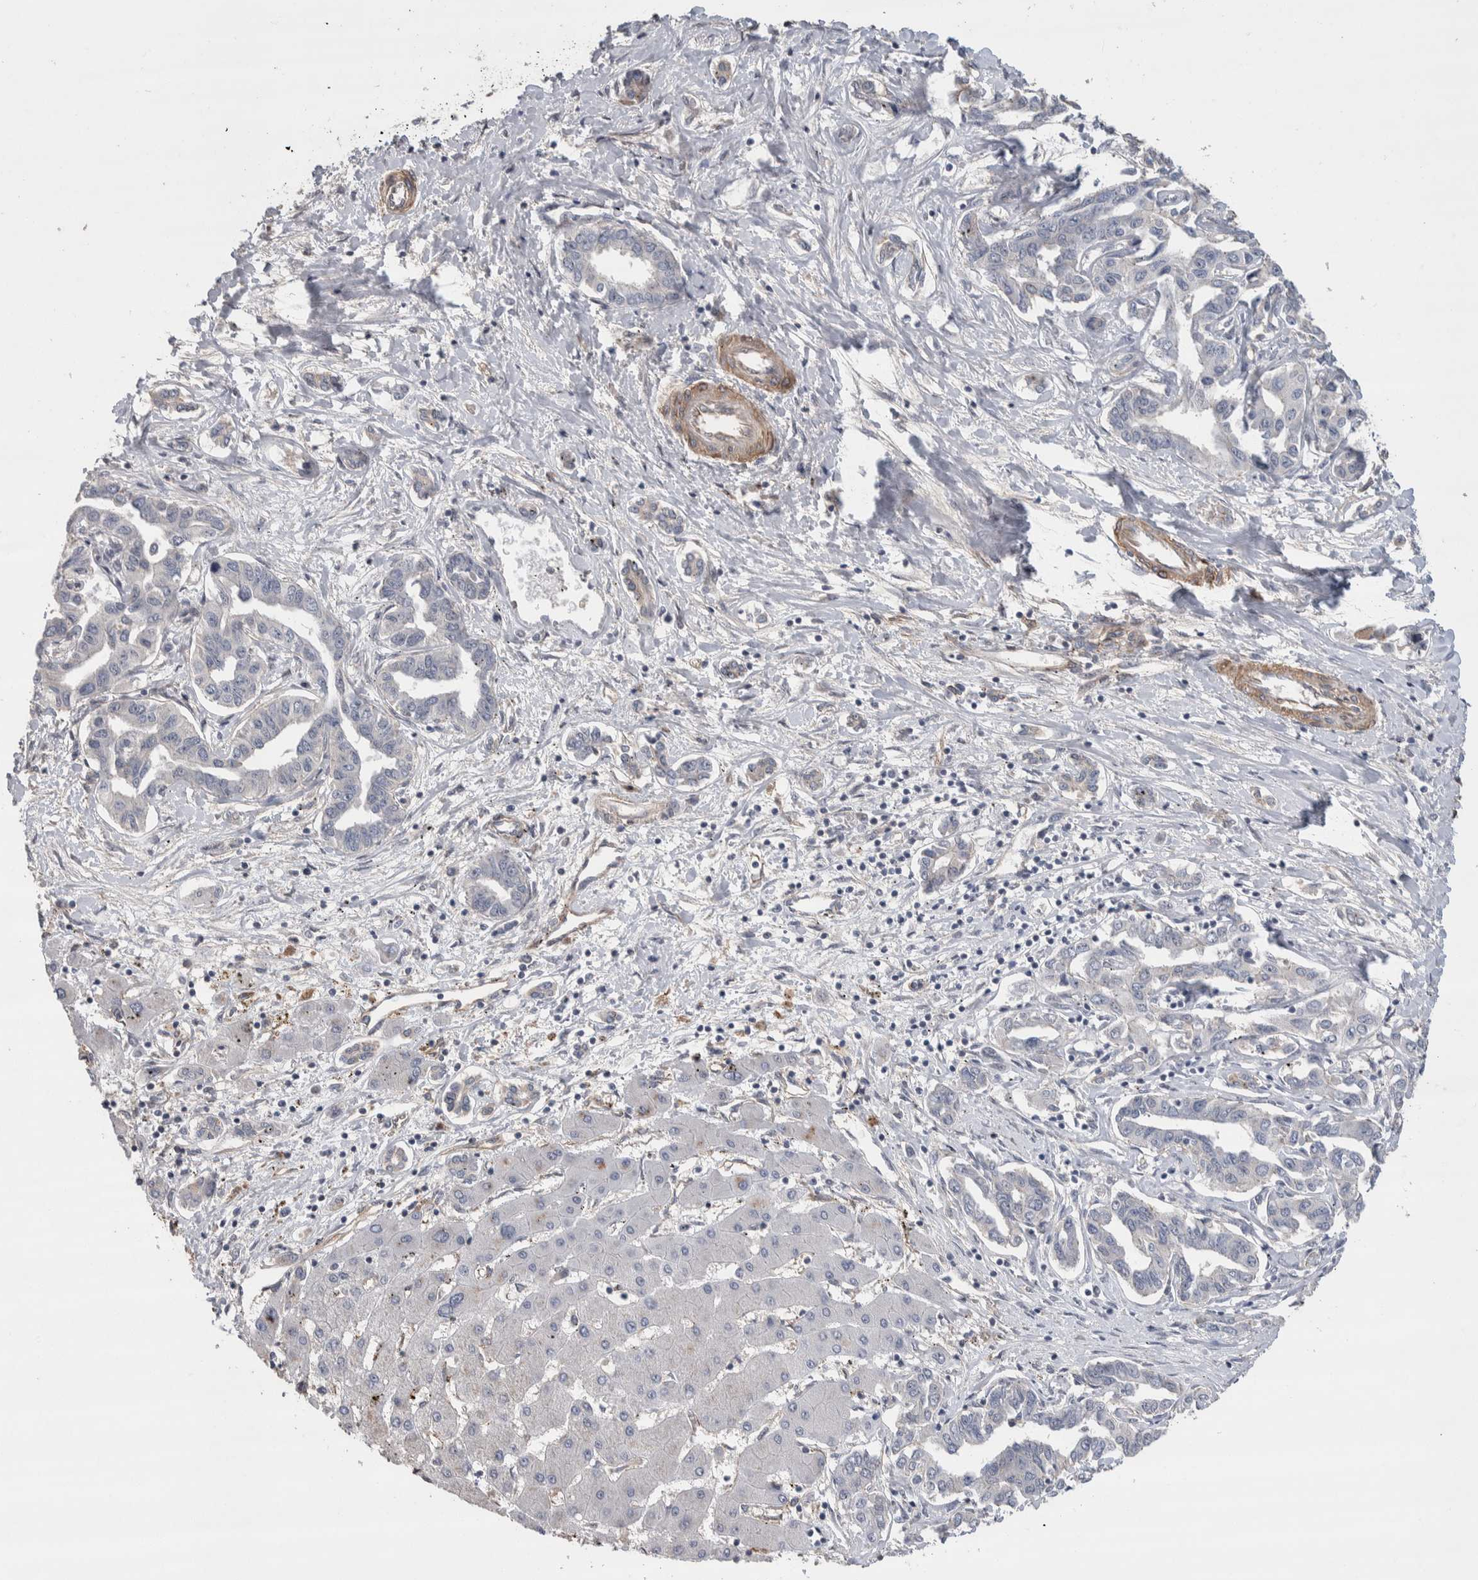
{"staining": {"intensity": "negative", "quantity": "none", "location": "none"}, "tissue": "liver cancer", "cell_type": "Tumor cells", "image_type": "cancer", "snomed": [{"axis": "morphology", "description": "Cholangiocarcinoma"}, {"axis": "topography", "description": "Liver"}], "caption": "Immunohistochemistry histopathology image of human cholangiocarcinoma (liver) stained for a protein (brown), which displays no expression in tumor cells. (Immunohistochemistry, brightfield microscopy, high magnification).", "gene": "GCNA", "patient": {"sex": "male", "age": 59}}